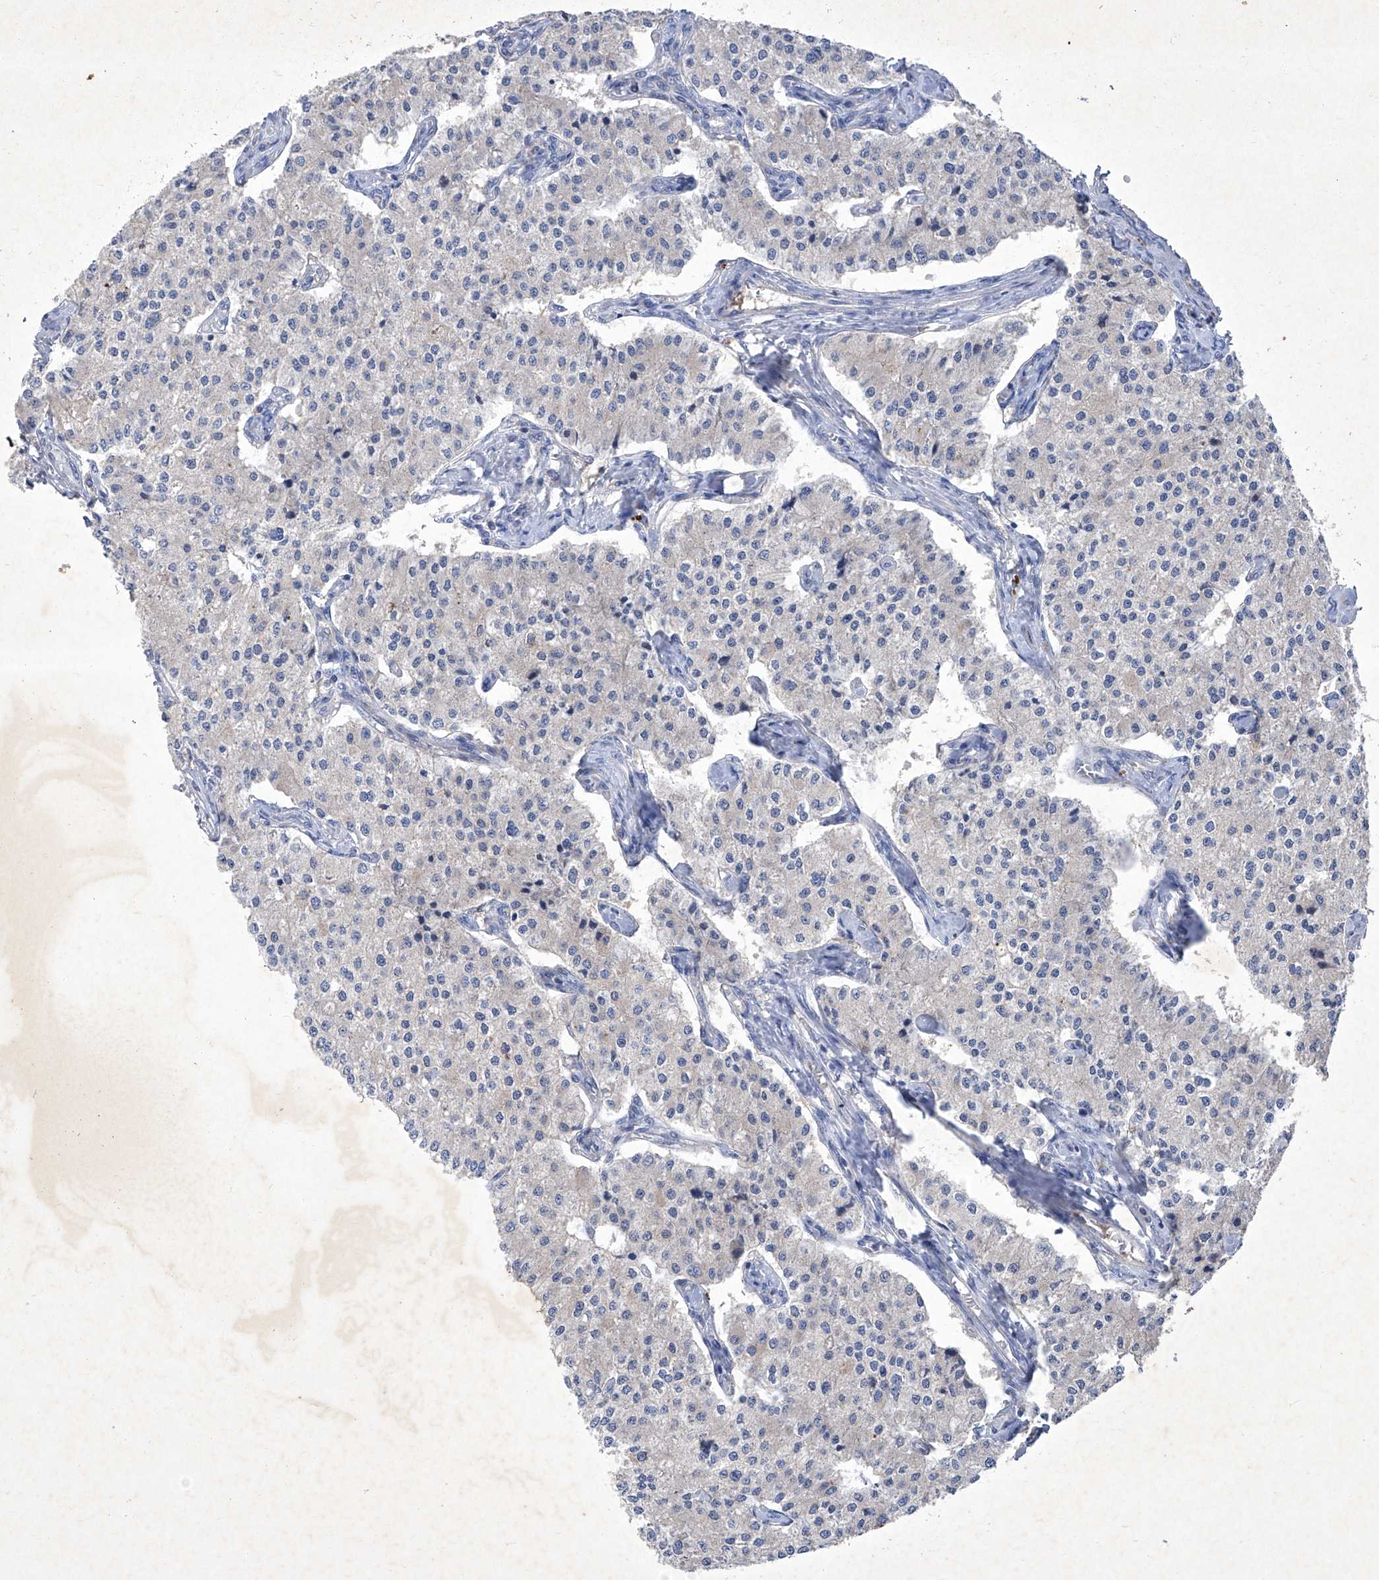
{"staining": {"intensity": "negative", "quantity": "none", "location": "none"}, "tissue": "carcinoid", "cell_type": "Tumor cells", "image_type": "cancer", "snomed": [{"axis": "morphology", "description": "Carcinoid, malignant, NOS"}, {"axis": "topography", "description": "Colon"}], "caption": "This is an immunohistochemistry (IHC) micrograph of carcinoid. There is no staining in tumor cells.", "gene": "SBK2", "patient": {"sex": "female", "age": 52}}